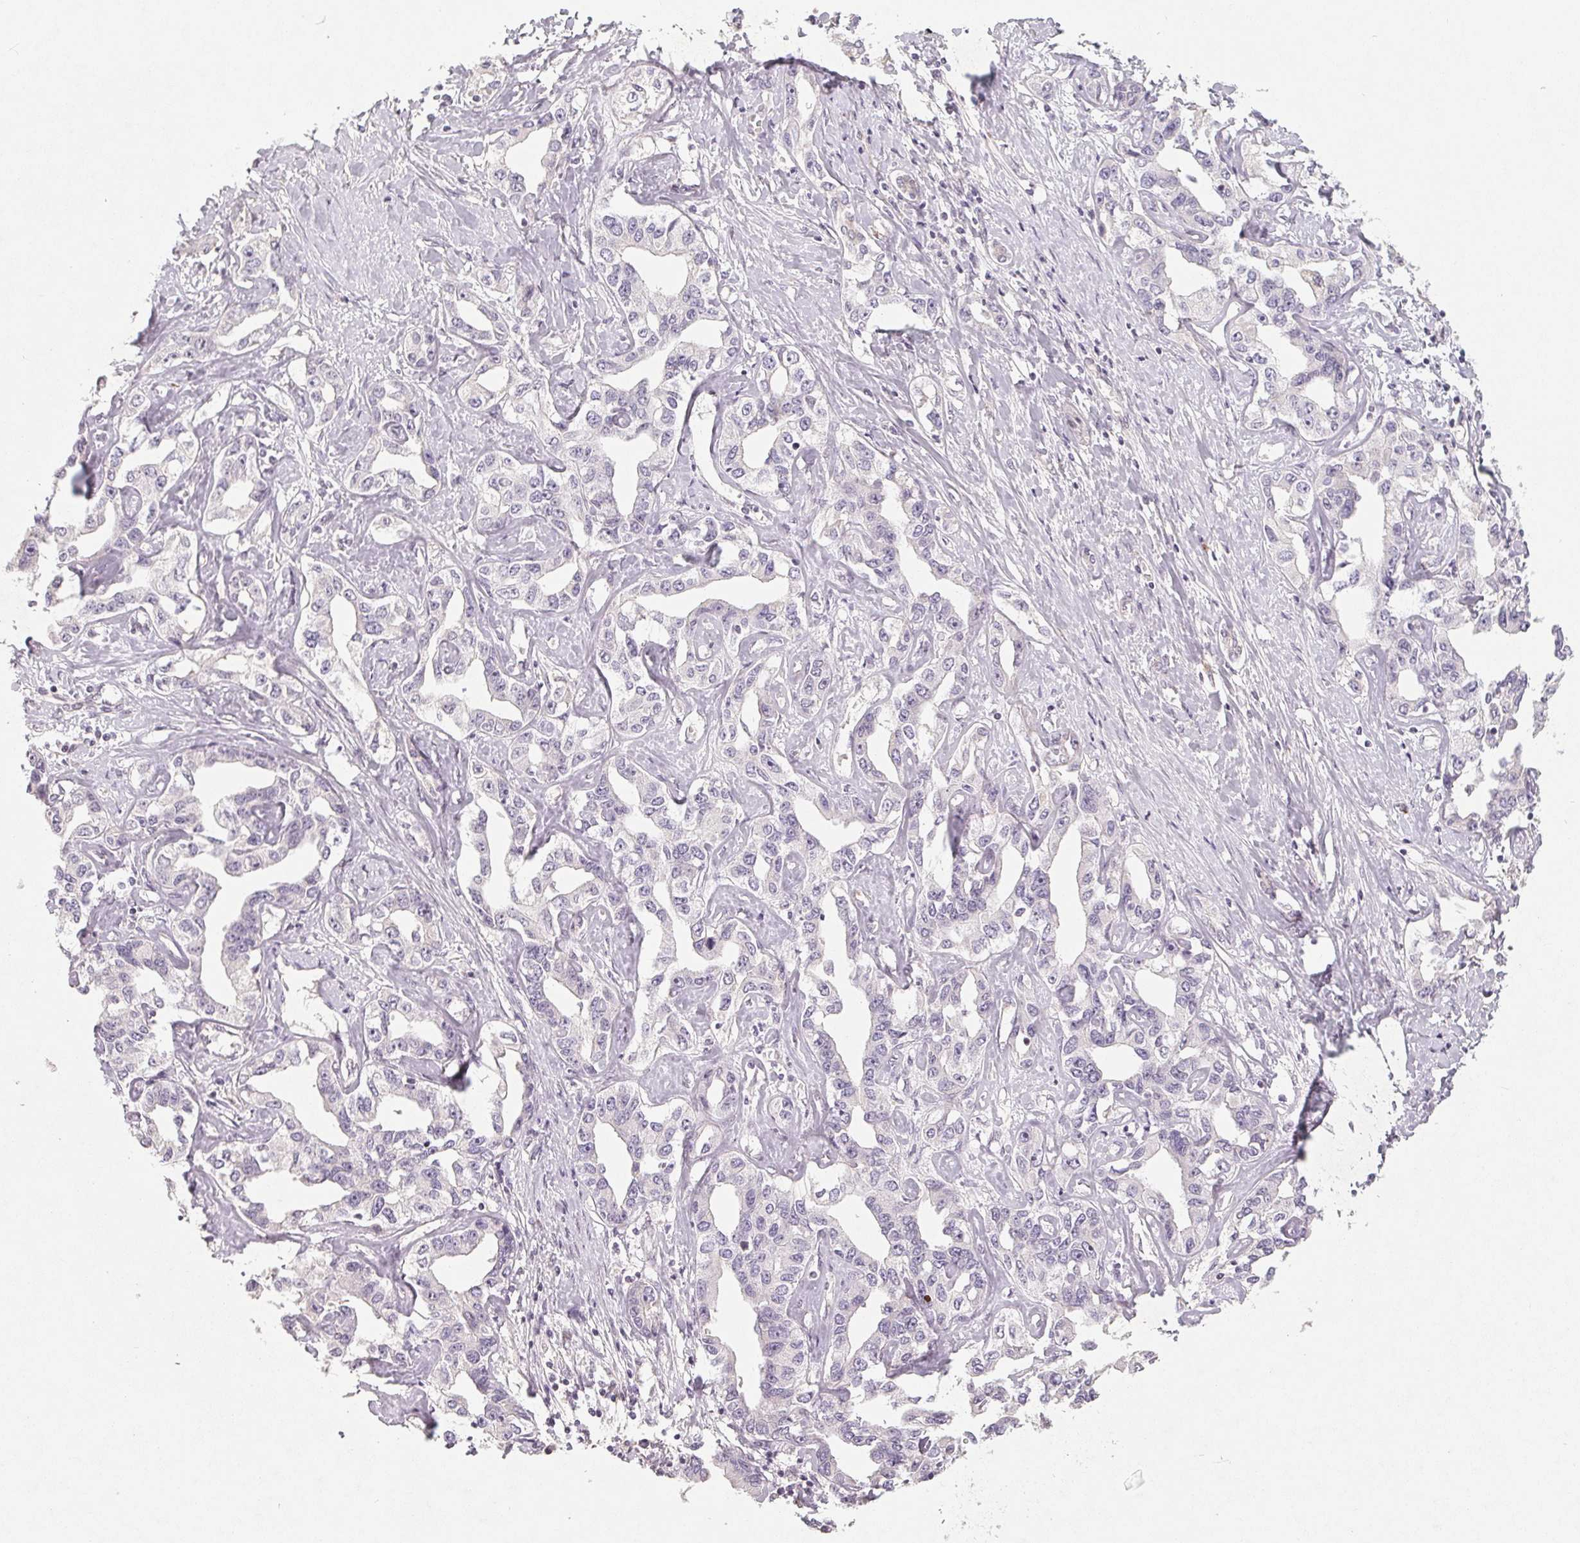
{"staining": {"intensity": "negative", "quantity": "none", "location": "none"}, "tissue": "liver cancer", "cell_type": "Tumor cells", "image_type": "cancer", "snomed": [{"axis": "morphology", "description": "Cholangiocarcinoma"}, {"axis": "topography", "description": "Liver"}], "caption": "Micrograph shows no protein staining in tumor cells of liver cholangiocarcinoma tissue.", "gene": "TMSB15B", "patient": {"sex": "male", "age": 59}}